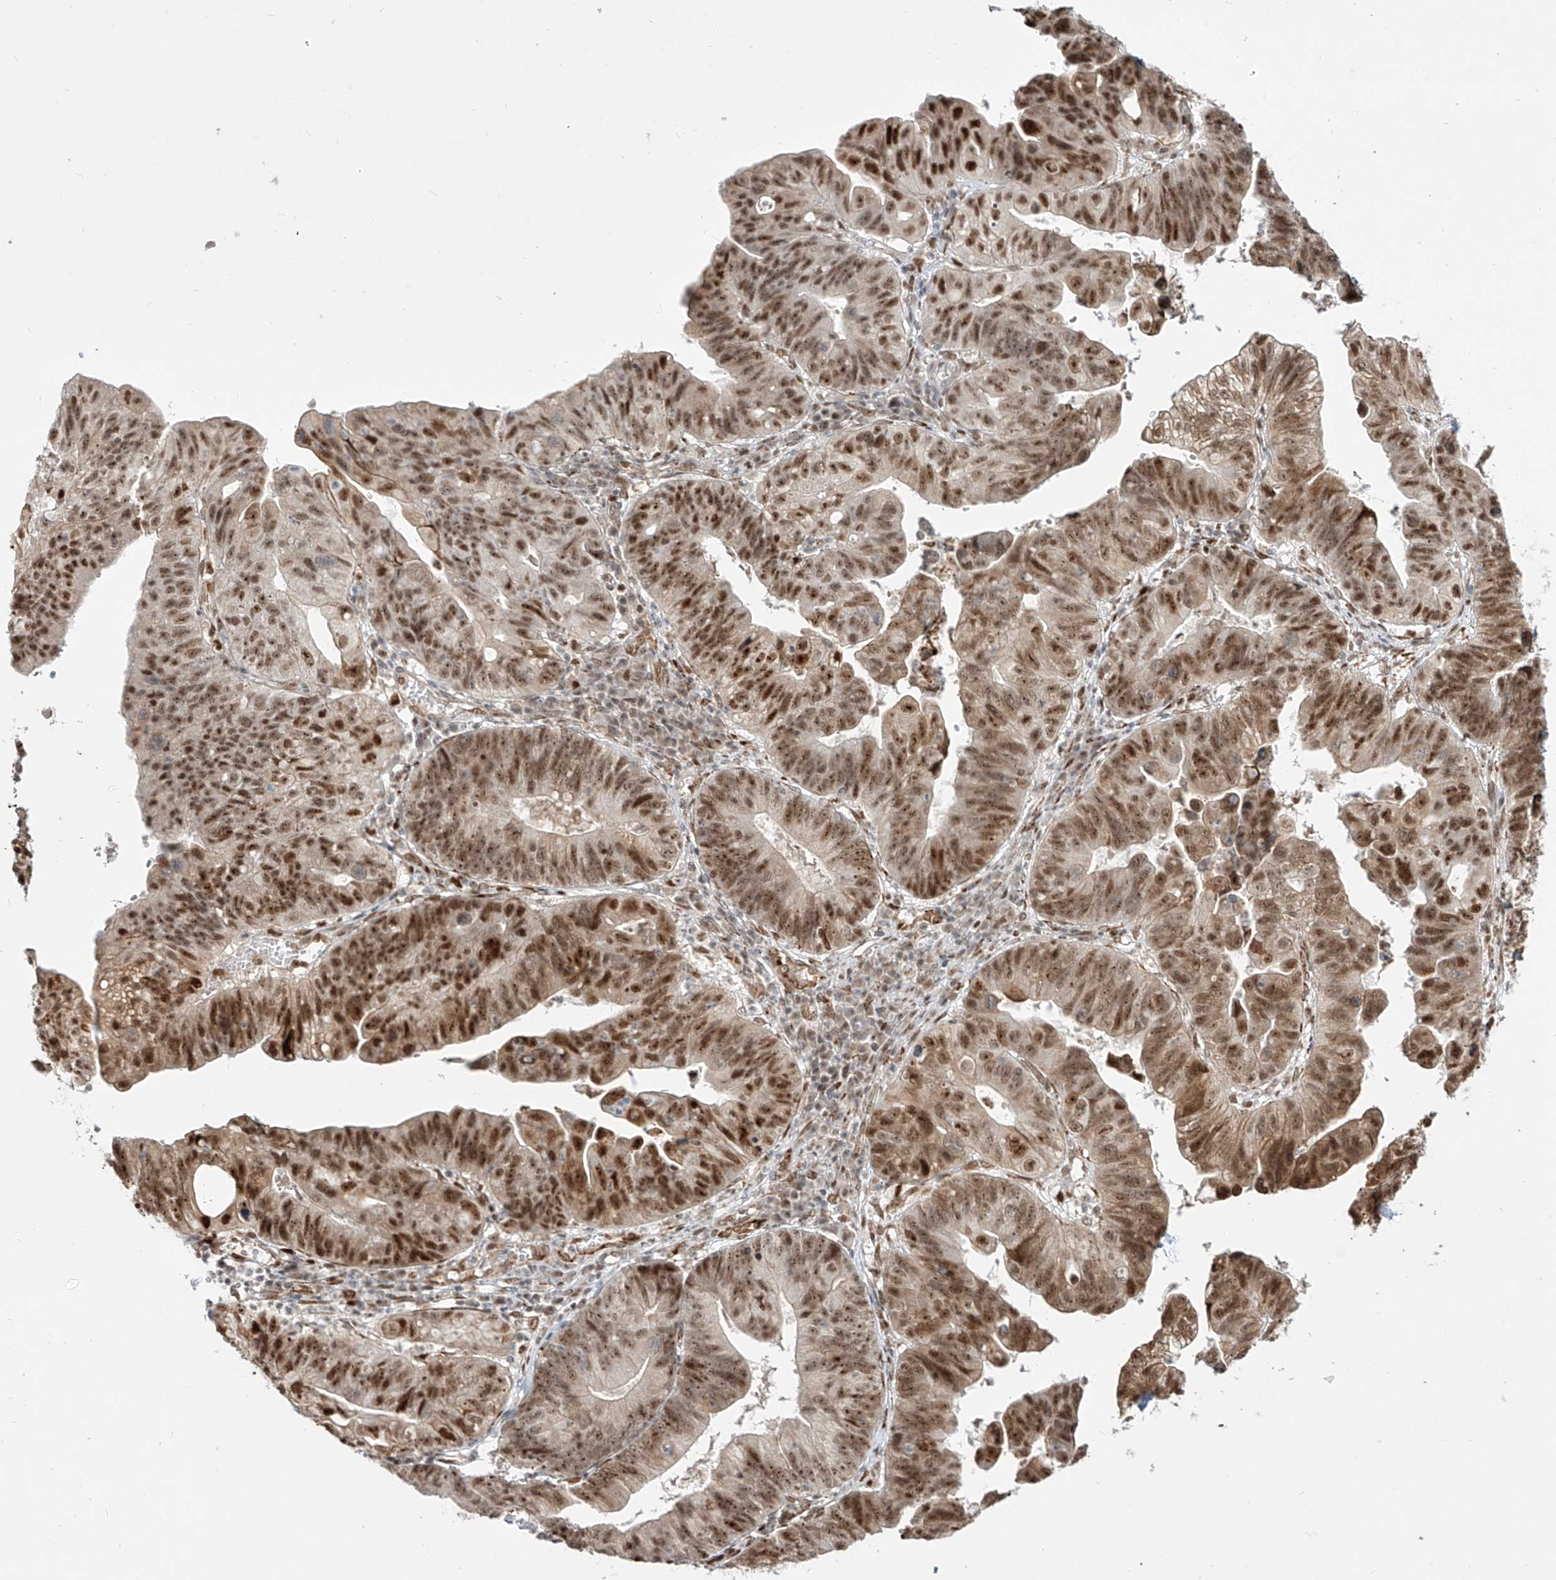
{"staining": {"intensity": "moderate", "quantity": ">75%", "location": "nuclear"}, "tissue": "stomach cancer", "cell_type": "Tumor cells", "image_type": "cancer", "snomed": [{"axis": "morphology", "description": "Adenocarcinoma, NOS"}, {"axis": "topography", "description": "Stomach"}], "caption": "Immunohistochemical staining of human stomach cancer (adenocarcinoma) reveals medium levels of moderate nuclear protein staining in approximately >75% of tumor cells.", "gene": "ZNF710", "patient": {"sex": "male", "age": 59}}